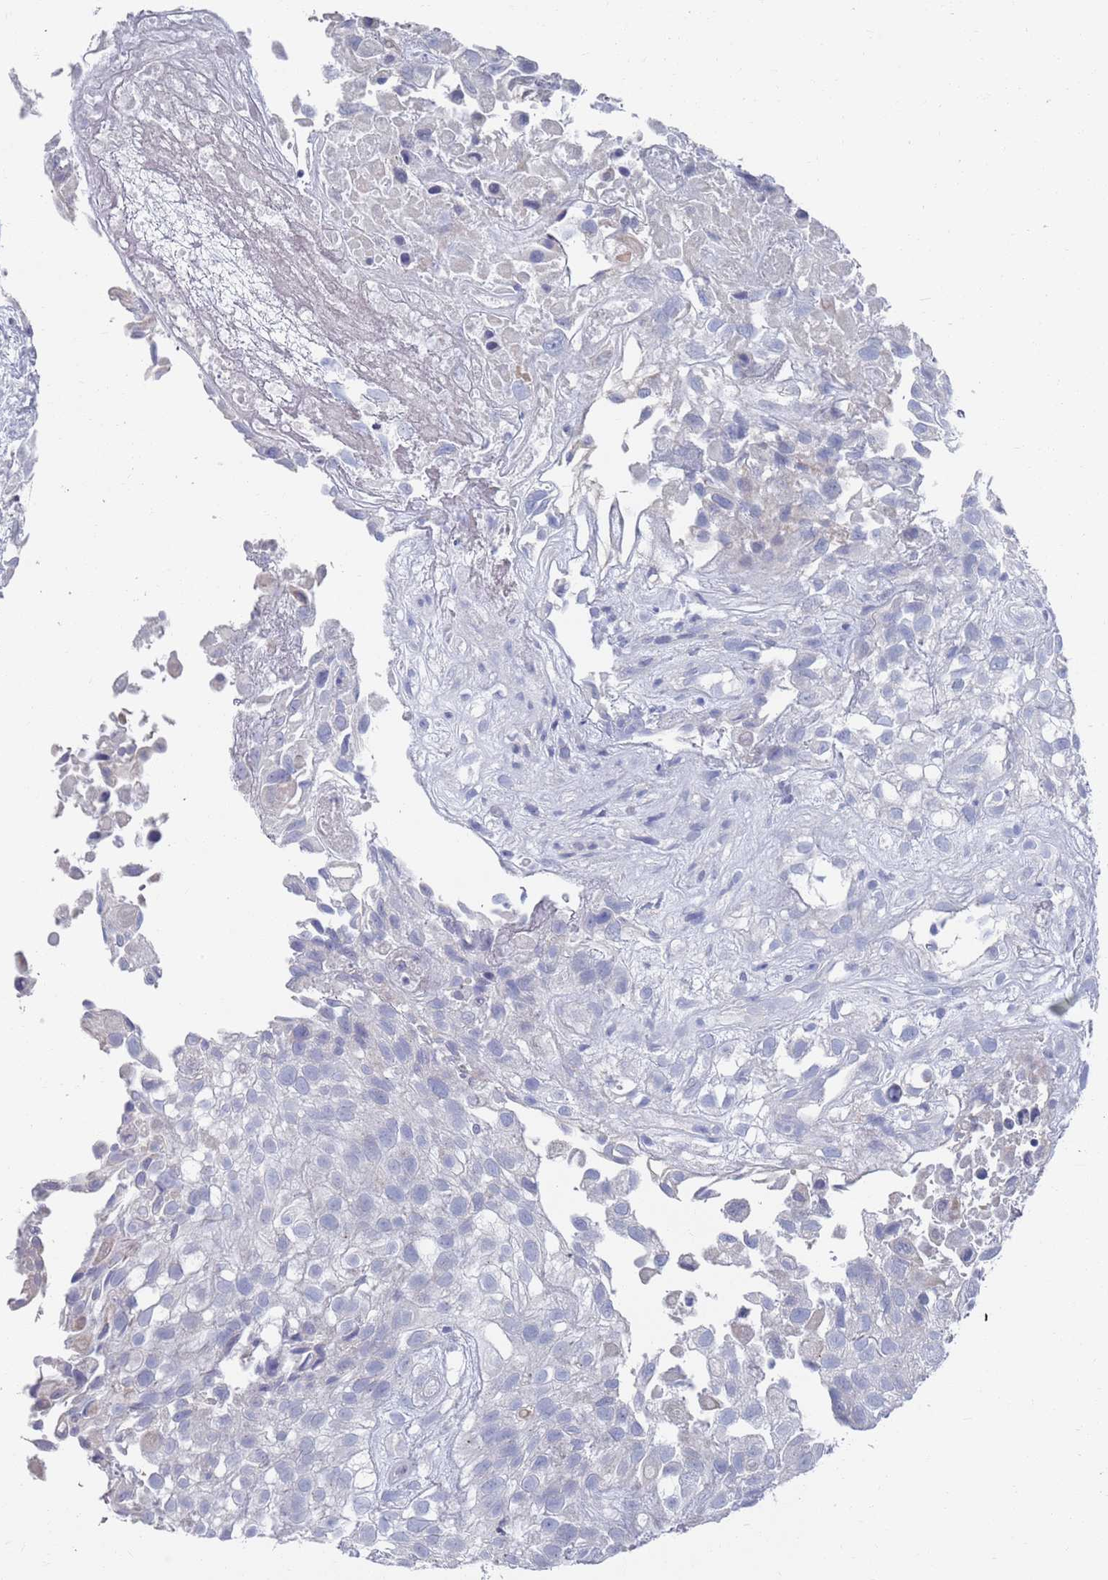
{"staining": {"intensity": "negative", "quantity": "none", "location": "none"}, "tissue": "urothelial cancer", "cell_type": "Tumor cells", "image_type": "cancer", "snomed": [{"axis": "morphology", "description": "Urothelial carcinoma, High grade"}, {"axis": "topography", "description": "Urinary bladder"}], "caption": "The image demonstrates no significant positivity in tumor cells of urothelial cancer.", "gene": "MAT1A", "patient": {"sex": "male", "age": 56}}